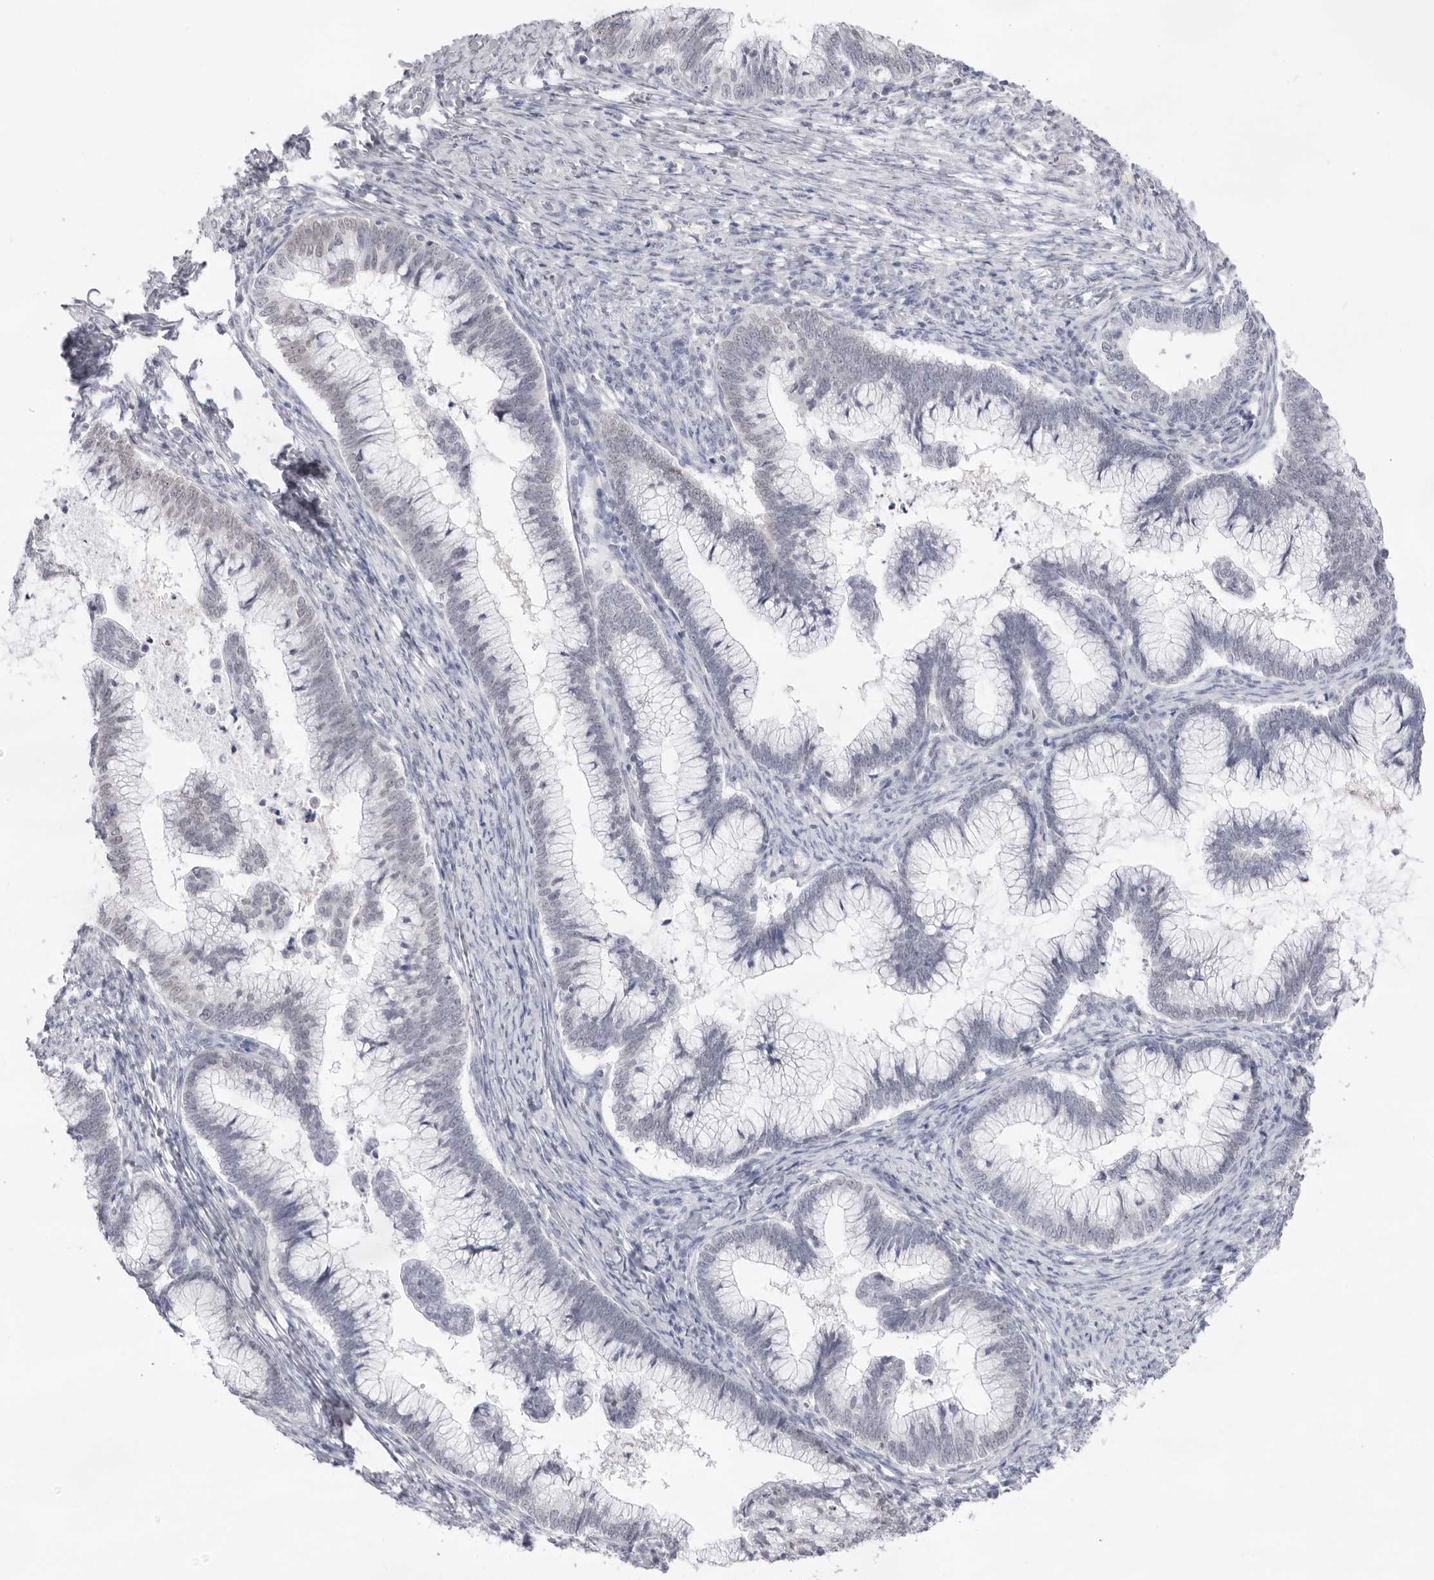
{"staining": {"intensity": "negative", "quantity": "none", "location": "none"}, "tissue": "cervical cancer", "cell_type": "Tumor cells", "image_type": "cancer", "snomed": [{"axis": "morphology", "description": "Adenocarcinoma, NOS"}, {"axis": "topography", "description": "Cervix"}], "caption": "Tumor cells are negative for brown protein staining in cervical cancer (adenocarcinoma).", "gene": "FDPS", "patient": {"sex": "female", "age": 36}}